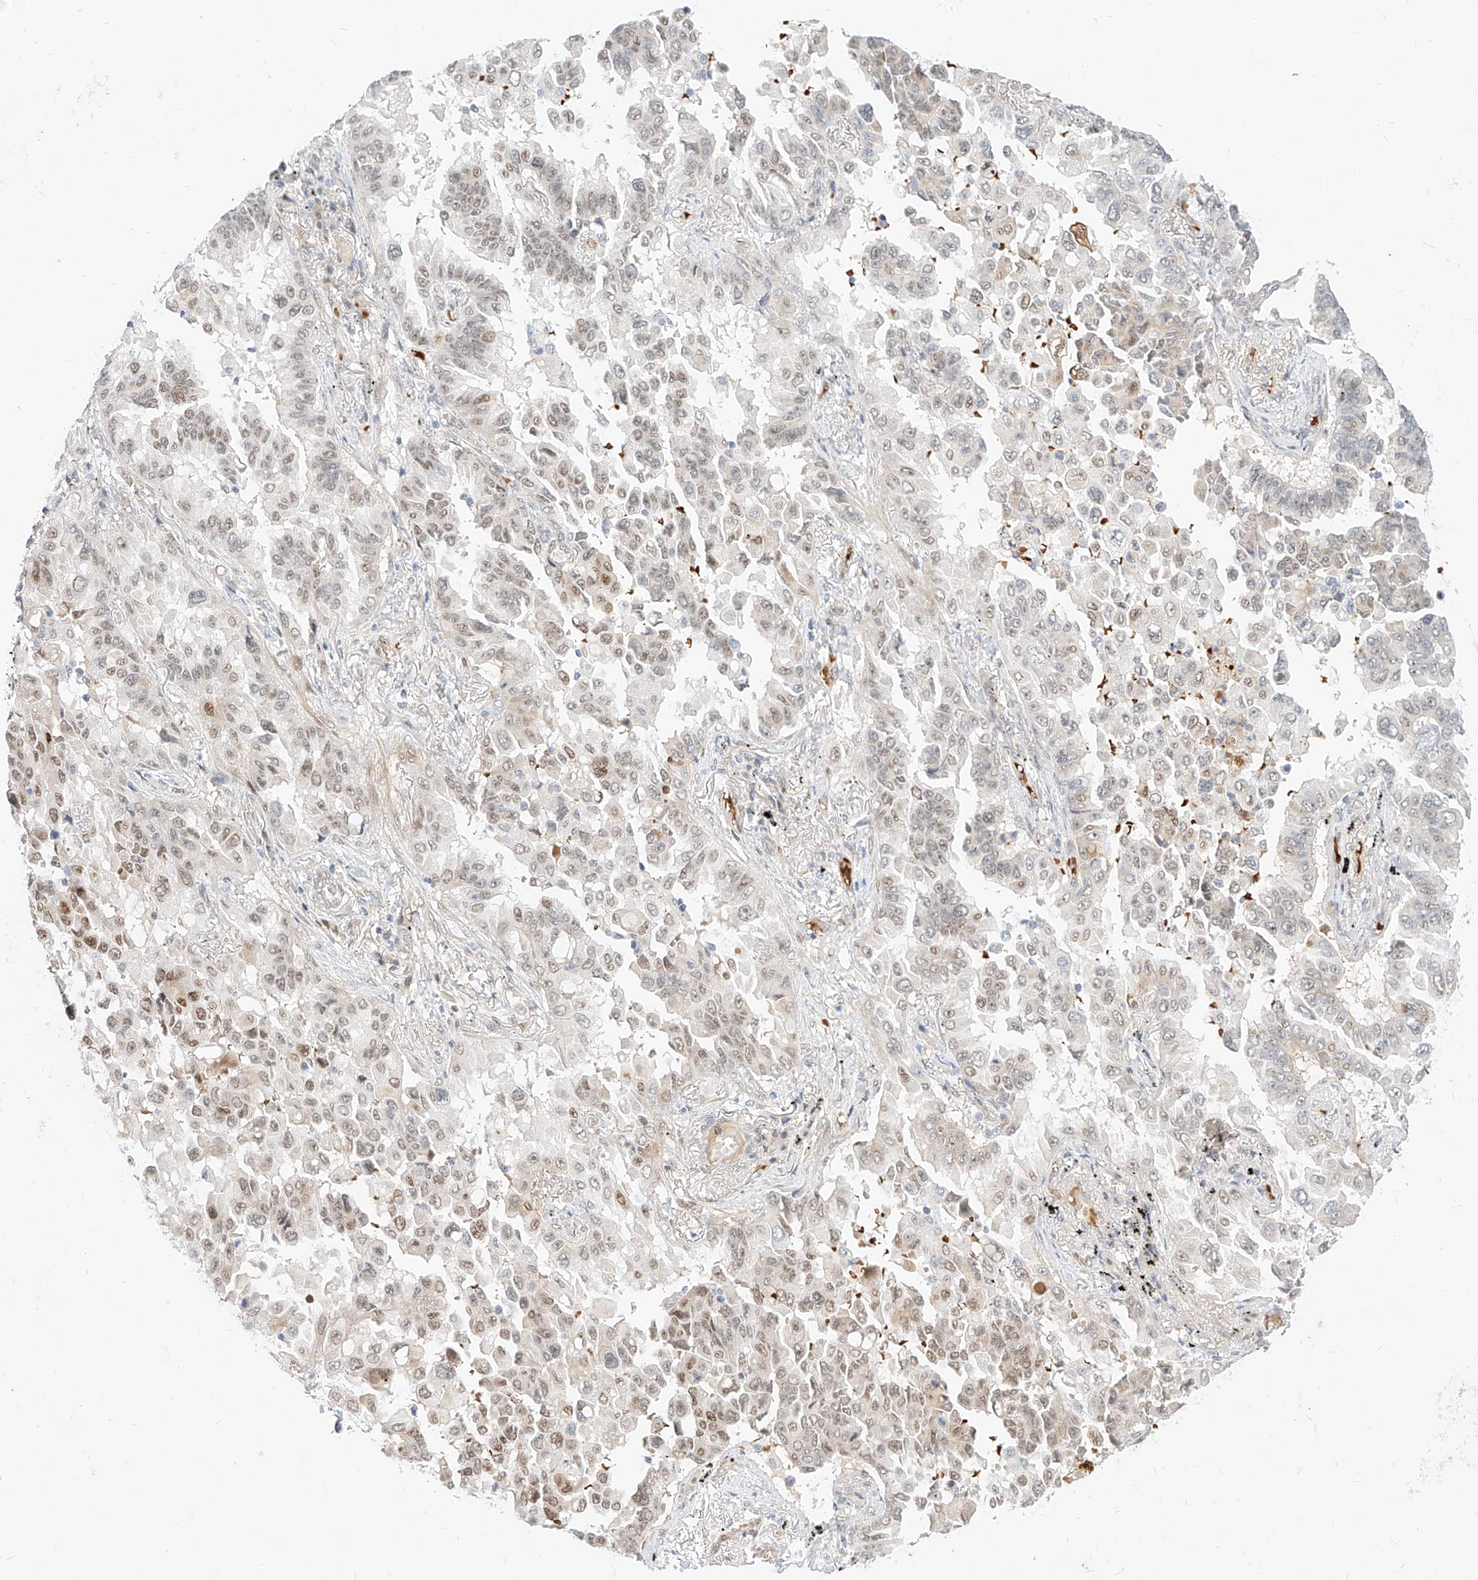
{"staining": {"intensity": "moderate", "quantity": "25%-75%", "location": "nuclear"}, "tissue": "lung cancer", "cell_type": "Tumor cells", "image_type": "cancer", "snomed": [{"axis": "morphology", "description": "Adenocarcinoma, NOS"}, {"axis": "topography", "description": "Lung"}], "caption": "Moderate nuclear expression for a protein is present in approximately 25%-75% of tumor cells of lung cancer (adenocarcinoma) using IHC.", "gene": "CBX8", "patient": {"sex": "female", "age": 67}}